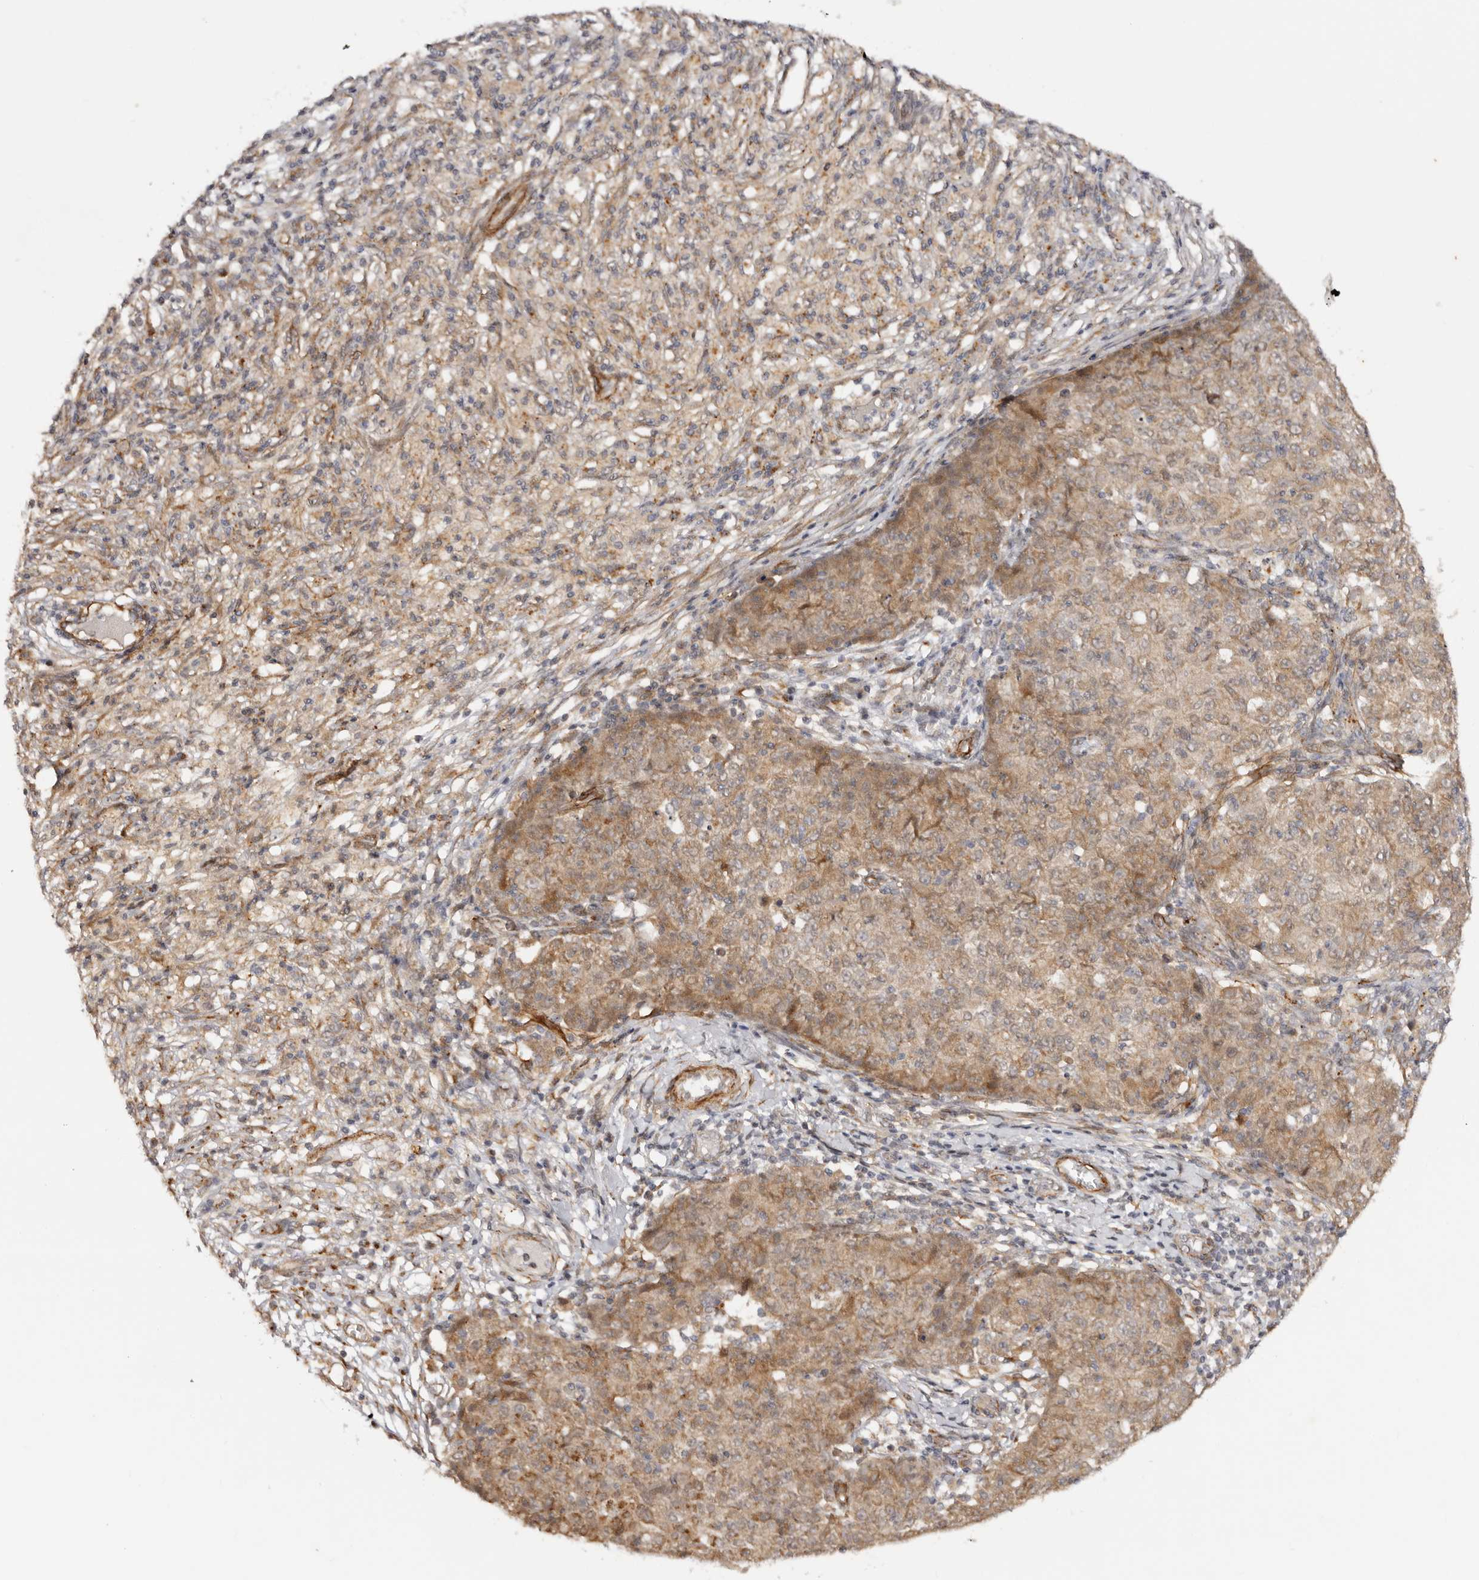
{"staining": {"intensity": "moderate", "quantity": ">75%", "location": "cytoplasmic/membranous"}, "tissue": "ovarian cancer", "cell_type": "Tumor cells", "image_type": "cancer", "snomed": [{"axis": "morphology", "description": "Carcinoma, endometroid"}, {"axis": "topography", "description": "Ovary"}], "caption": "High-power microscopy captured an immunohistochemistry (IHC) micrograph of ovarian cancer, revealing moderate cytoplasmic/membranous expression in approximately >75% of tumor cells.", "gene": "MICAL2", "patient": {"sex": "female", "age": 42}}